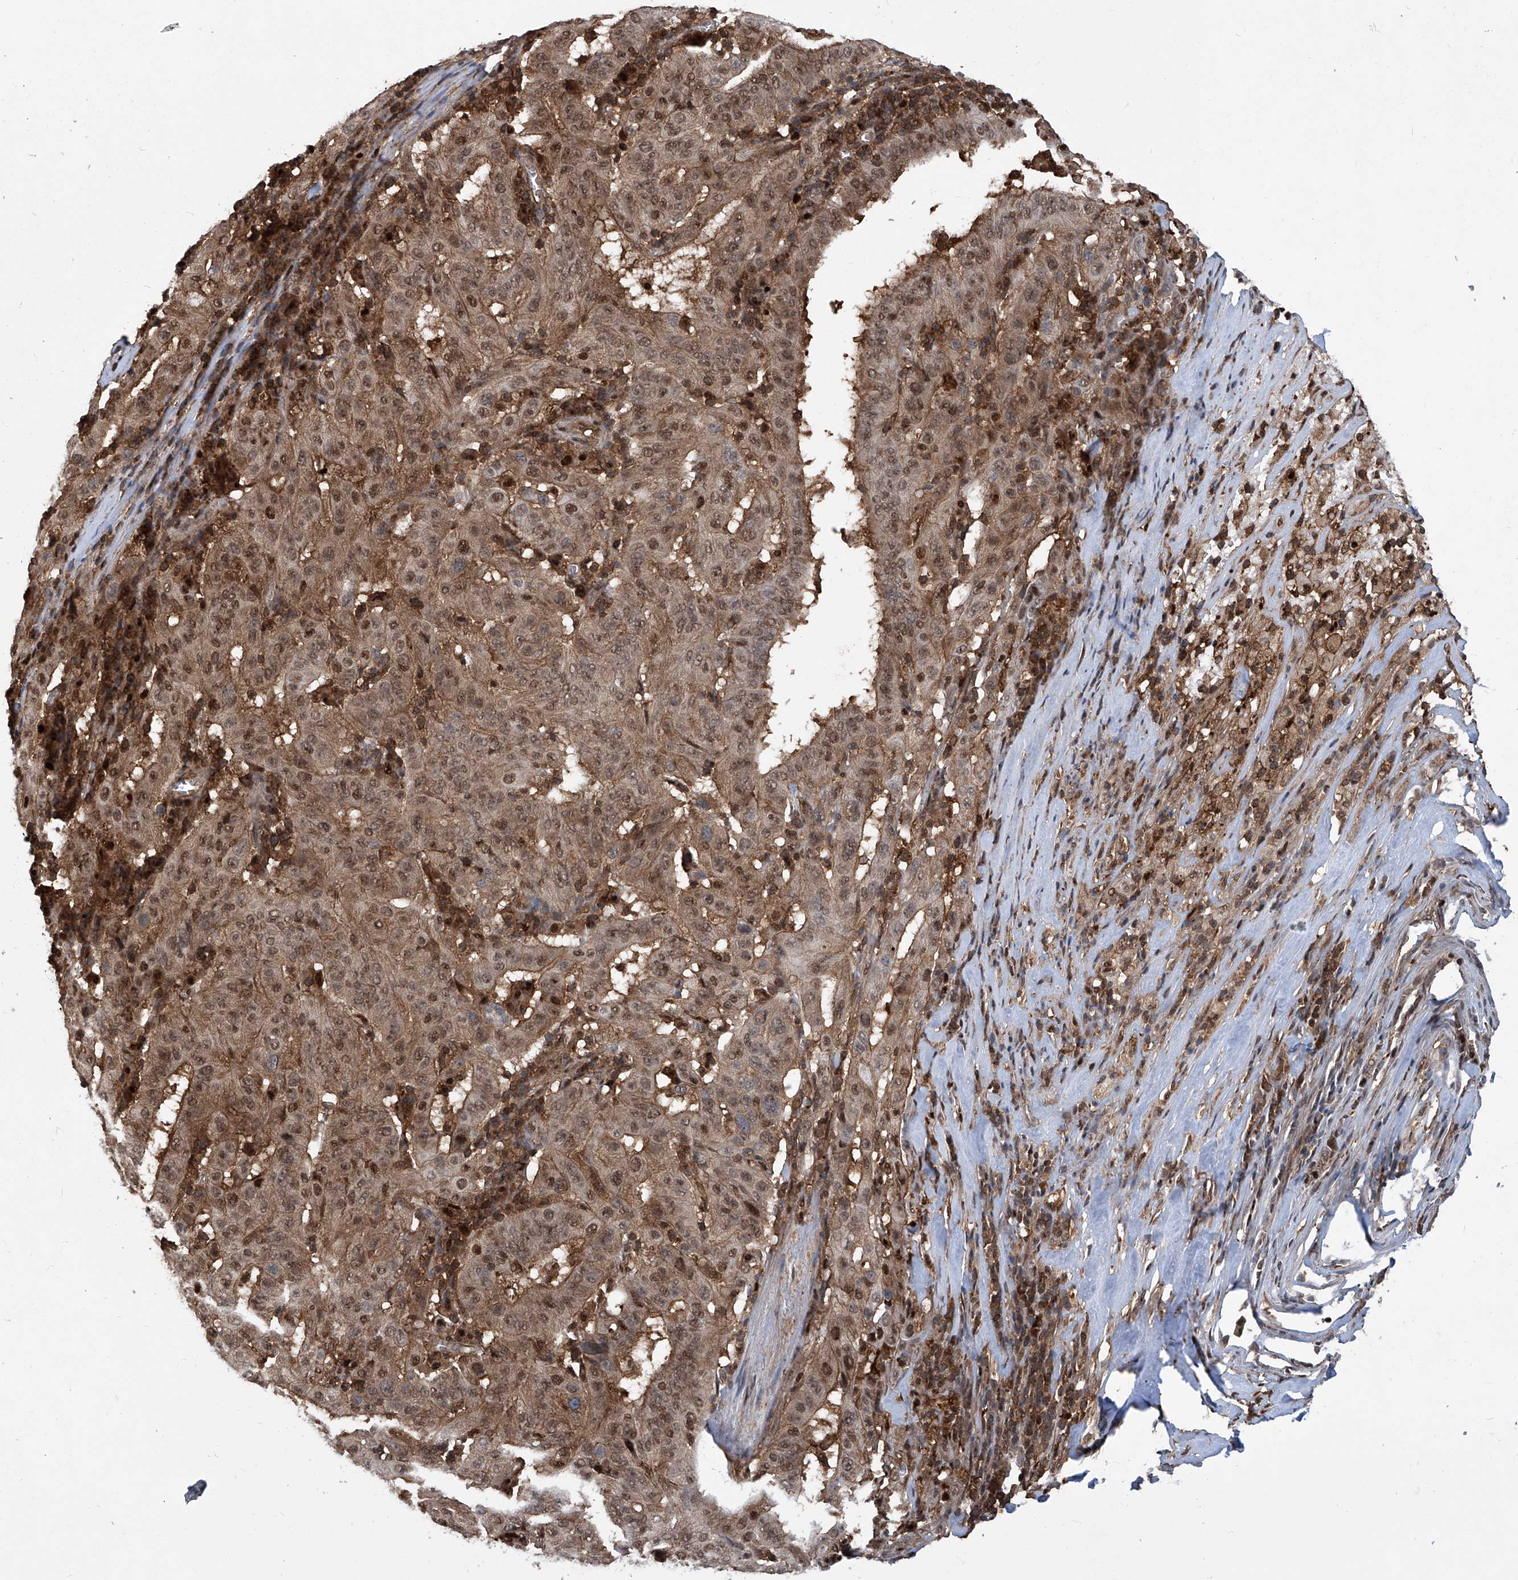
{"staining": {"intensity": "moderate", "quantity": ">75%", "location": "cytoplasmic/membranous,nuclear"}, "tissue": "pancreatic cancer", "cell_type": "Tumor cells", "image_type": "cancer", "snomed": [{"axis": "morphology", "description": "Adenocarcinoma, NOS"}, {"axis": "topography", "description": "Pancreas"}], "caption": "Protein analysis of pancreatic cancer (adenocarcinoma) tissue reveals moderate cytoplasmic/membranous and nuclear expression in approximately >75% of tumor cells.", "gene": "PSMB1", "patient": {"sex": "male", "age": 63}}